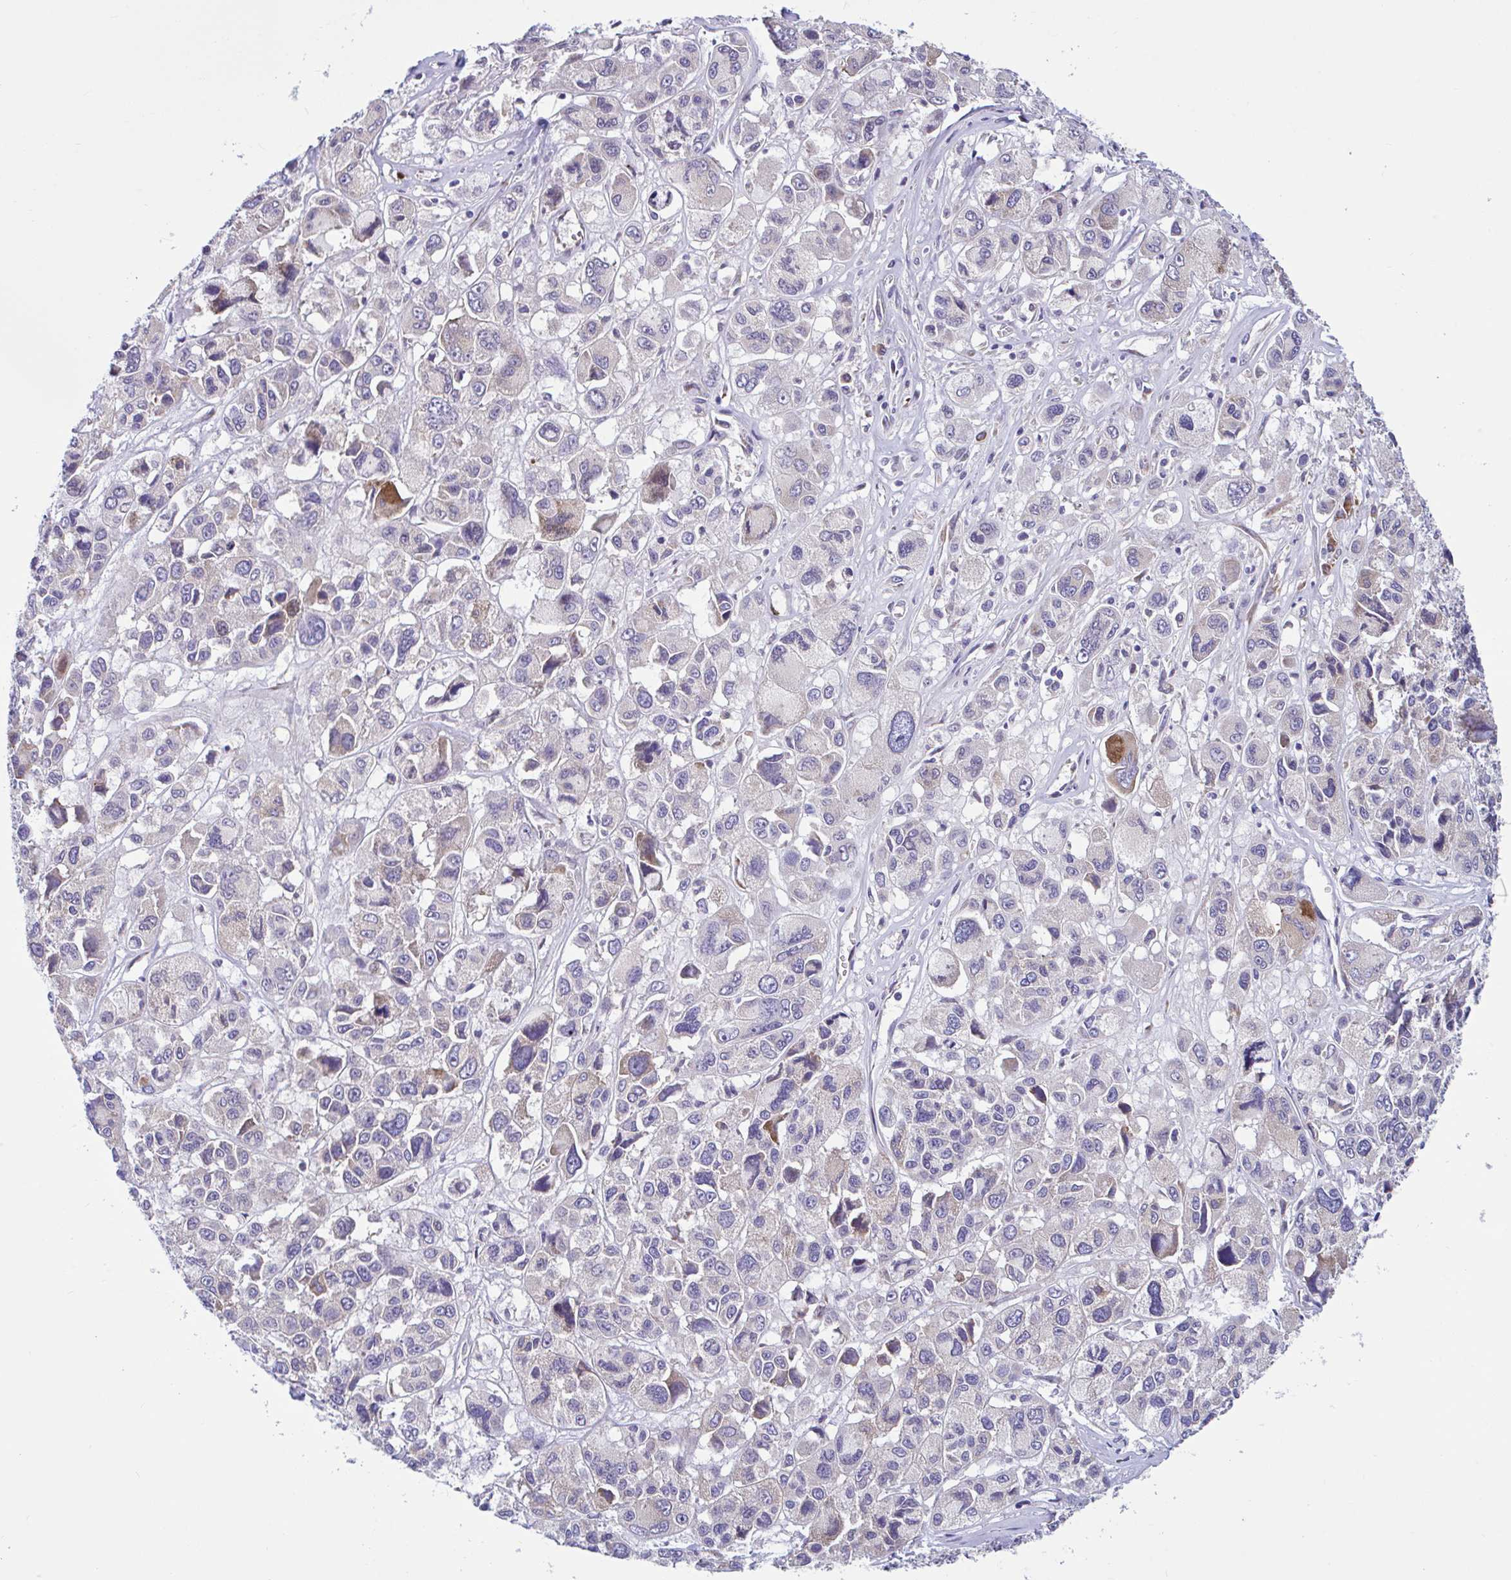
{"staining": {"intensity": "weak", "quantity": "<25%", "location": "cytoplasmic/membranous"}, "tissue": "melanoma", "cell_type": "Tumor cells", "image_type": "cancer", "snomed": [{"axis": "morphology", "description": "Malignant melanoma, NOS"}, {"axis": "topography", "description": "Skin"}], "caption": "Immunohistochemistry (IHC) image of human melanoma stained for a protein (brown), which demonstrates no staining in tumor cells. Brightfield microscopy of immunohistochemistry stained with DAB (brown) and hematoxylin (blue), captured at high magnification.", "gene": "WBP1", "patient": {"sex": "female", "age": 66}}